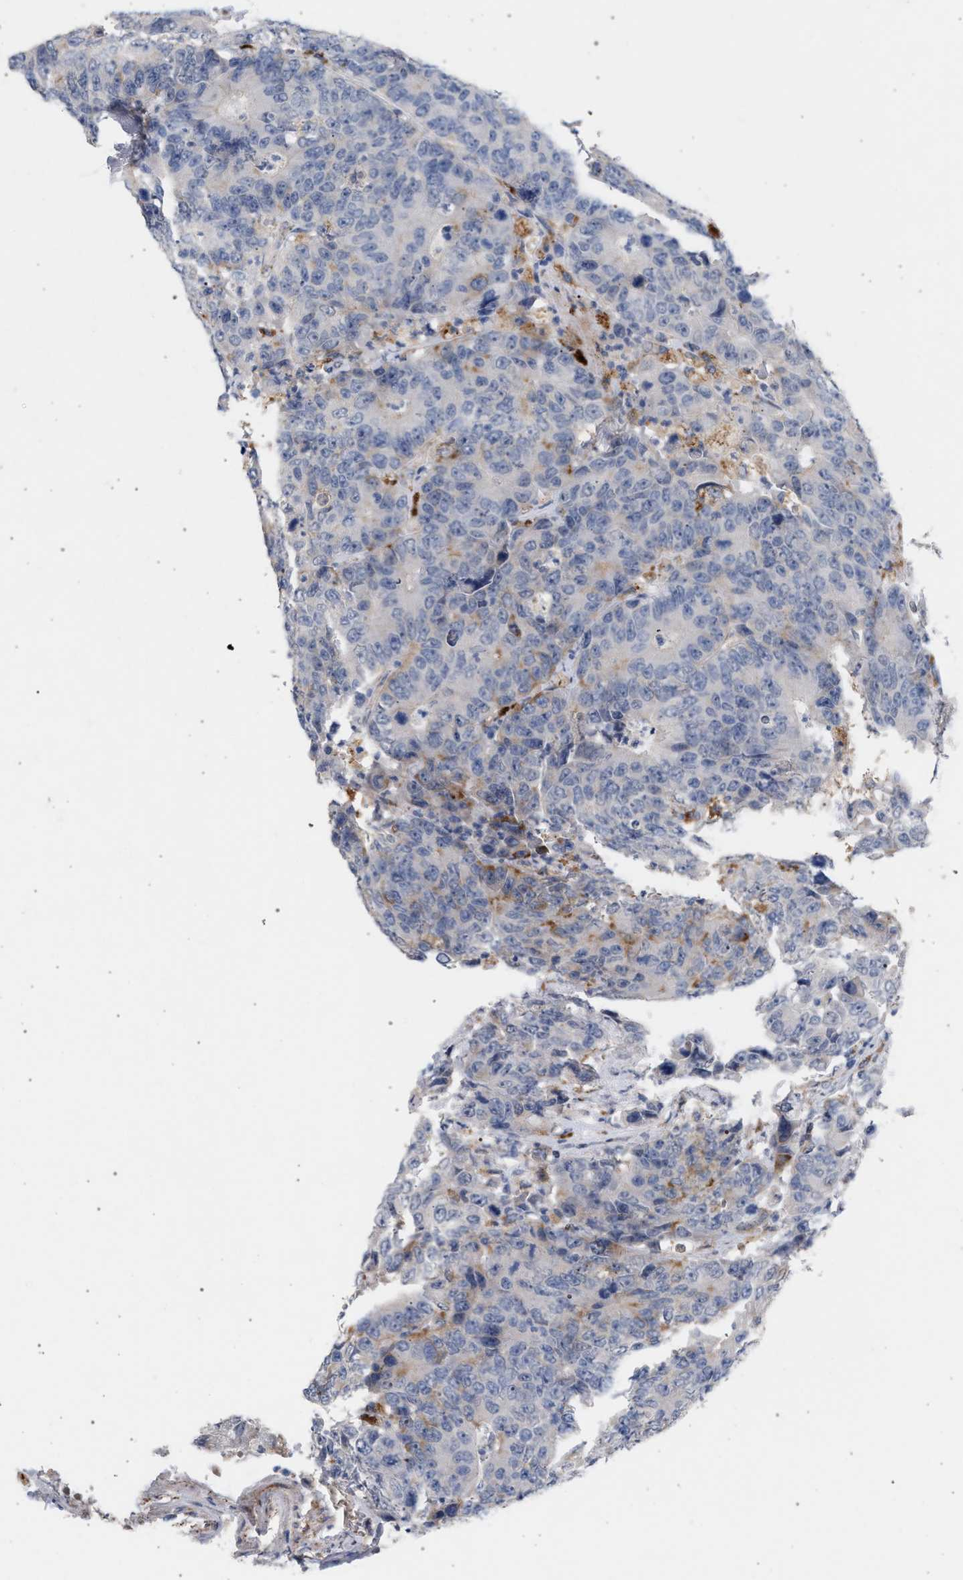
{"staining": {"intensity": "weak", "quantity": "<25%", "location": "cytoplasmic/membranous"}, "tissue": "colorectal cancer", "cell_type": "Tumor cells", "image_type": "cancer", "snomed": [{"axis": "morphology", "description": "Adenocarcinoma, NOS"}, {"axis": "topography", "description": "Colon"}], "caption": "There is no significant staining in tumor cells of colorectal cancer.", "gene": "MAMDC2", "patient": {"sex": "female", "age": 86}}